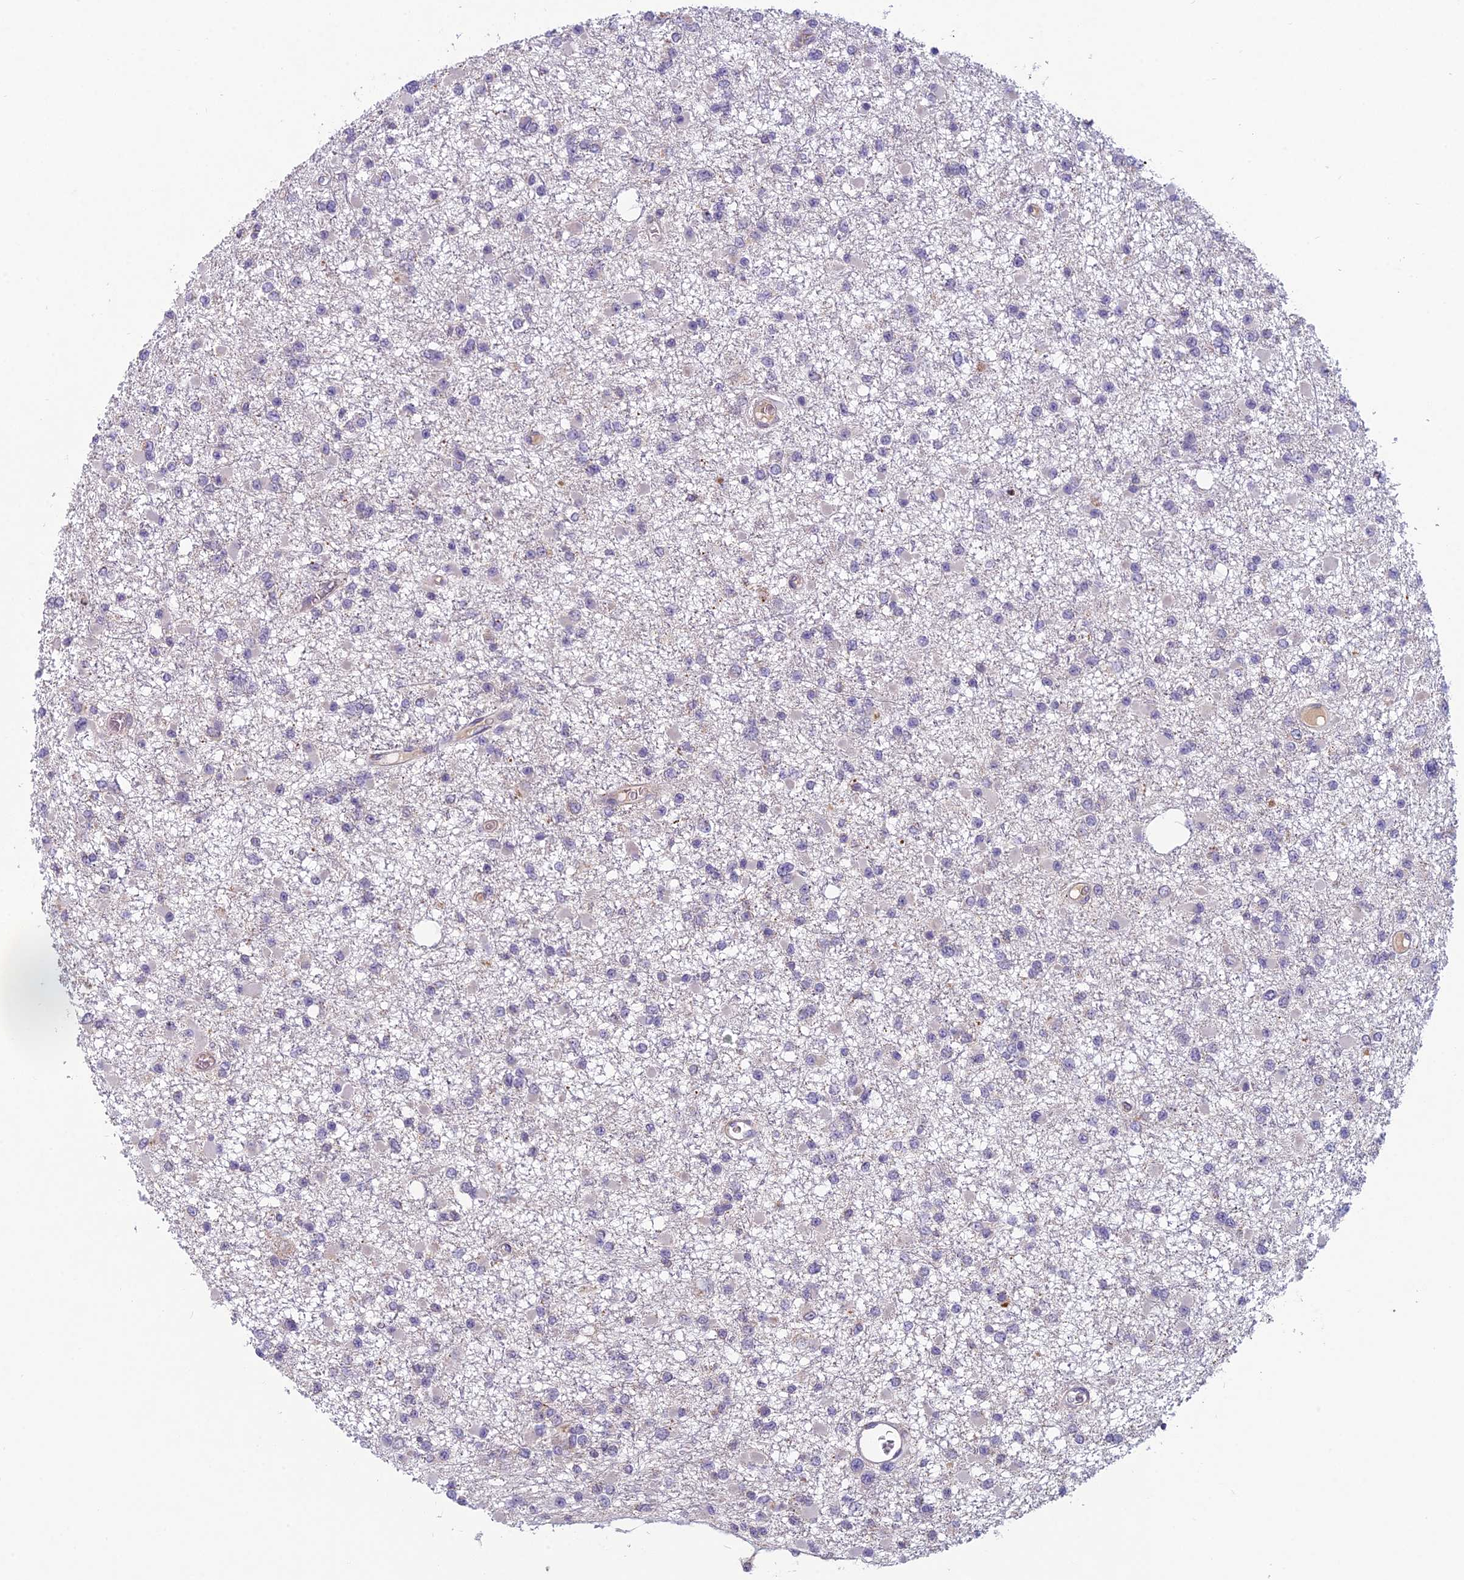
{"staining": {"intensity": "negative", "quantity": "none", "location": "none"}, "tissue": "glioma", "cell_type": "Tumor cells", "image_type": "cancer", "snomed": [{"axis": "morphology", "description": "Glioma, malignant, Low grade"}, {"axis": "topography", "description": "Brain"}], "caption": "There is no significant positivity in tumor cells of glioma.", "gene": "ENSG00000188897", "patient": {"sex": "female", "age": 22}}